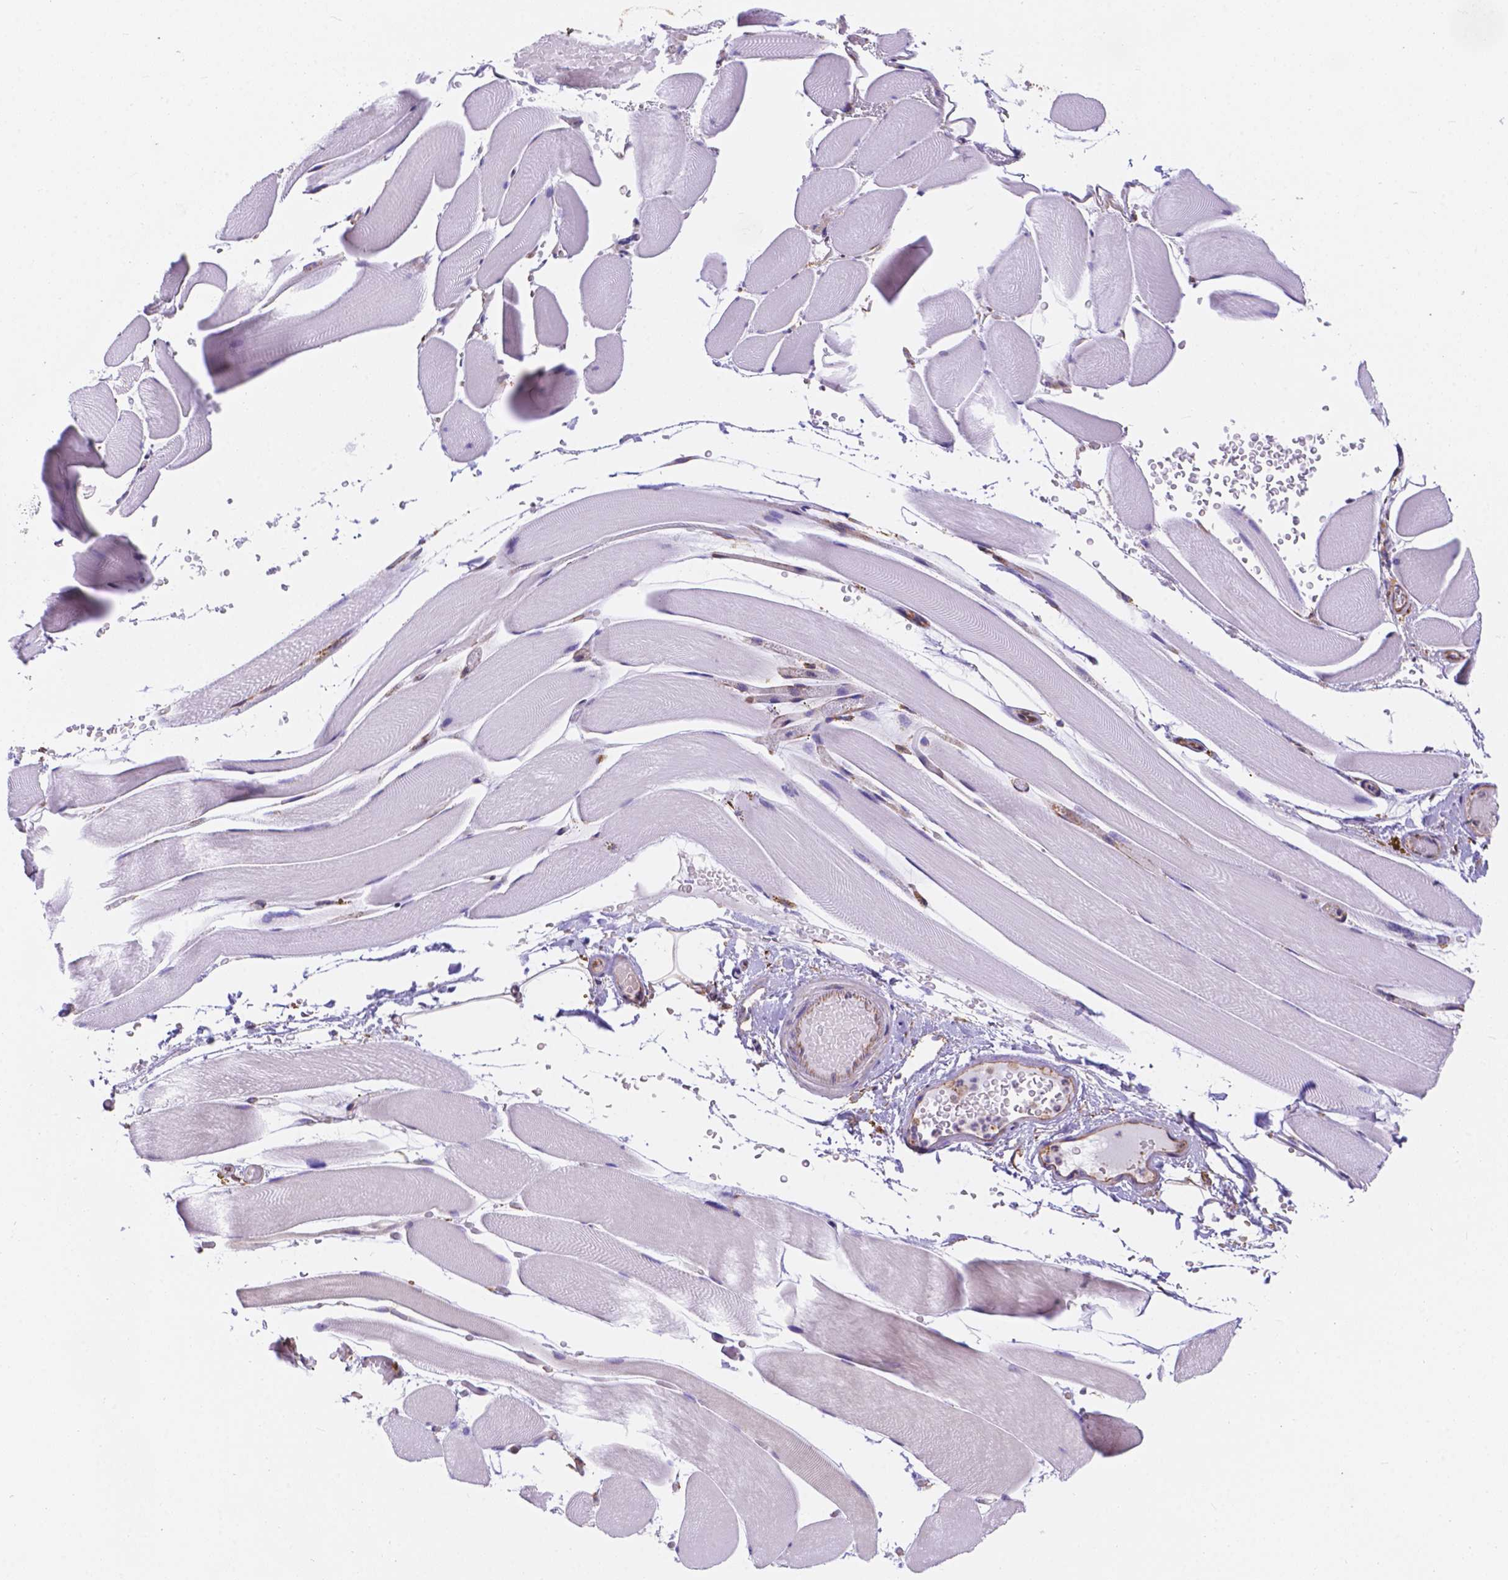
{"staining": {"intensity": "negative", "quantity": "none", "location": "none"}, "tissue": "skeletal muscle", "cell_type": "Myocytes", "image_type": "normal", "snomed": [{"axis": "morphology", "description": "Normal tissue, NOS"}, {"axis": "topography", "description": "Skeletal muscle"}], "caption": "Immunohistochemistry image of unremarkable skeletal muscle: skeletal muscle stained with DAB (3,3'-diaminobenzidine) exhibits no significant protein staining in myocytes. (Immunohistochemistry, brightfield microscopy, high magnification).", "gene": "IPO11", "patient": {"sex": "female", "age": 37}}